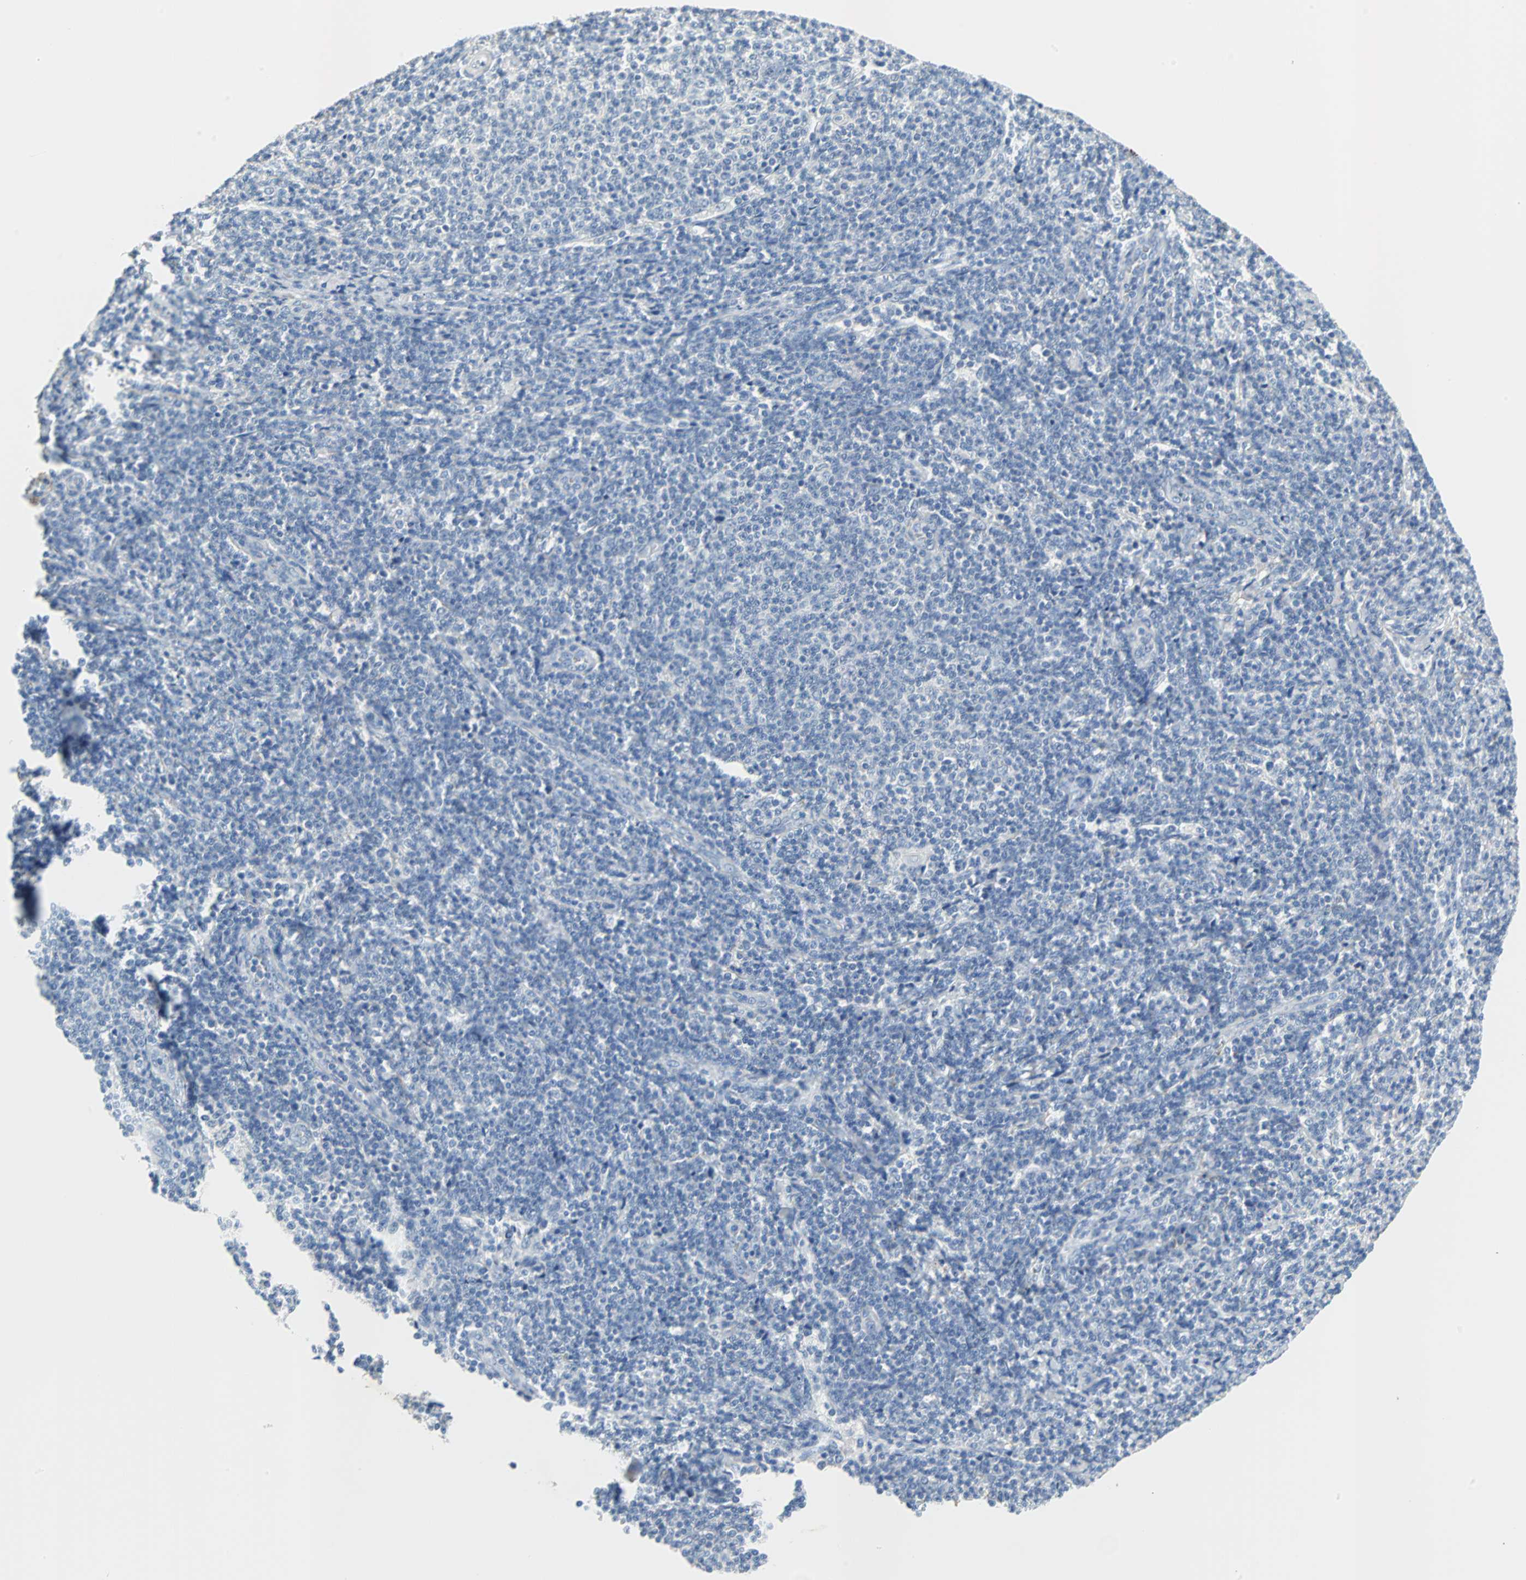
{"staining": {"intensity": "negative", "quantity": "none", "location": "none"}, "tissue": "lymphoma", "cell_type": "Tumor cells", "image_type": "cancer", "snomed": [{"axis": "morphology", "description": "Malignant lymphoma, non-Hodgkin's type, Low grade"}, {"axis": "topography", "description": "Lymph node"}], "caption": "Tumor cells show no significant positivity in malignant lymphoma, non-Hodgkin's type (low-grade).", "gene": "MUC7", "patient": {"sex": "male", "age": 66}}